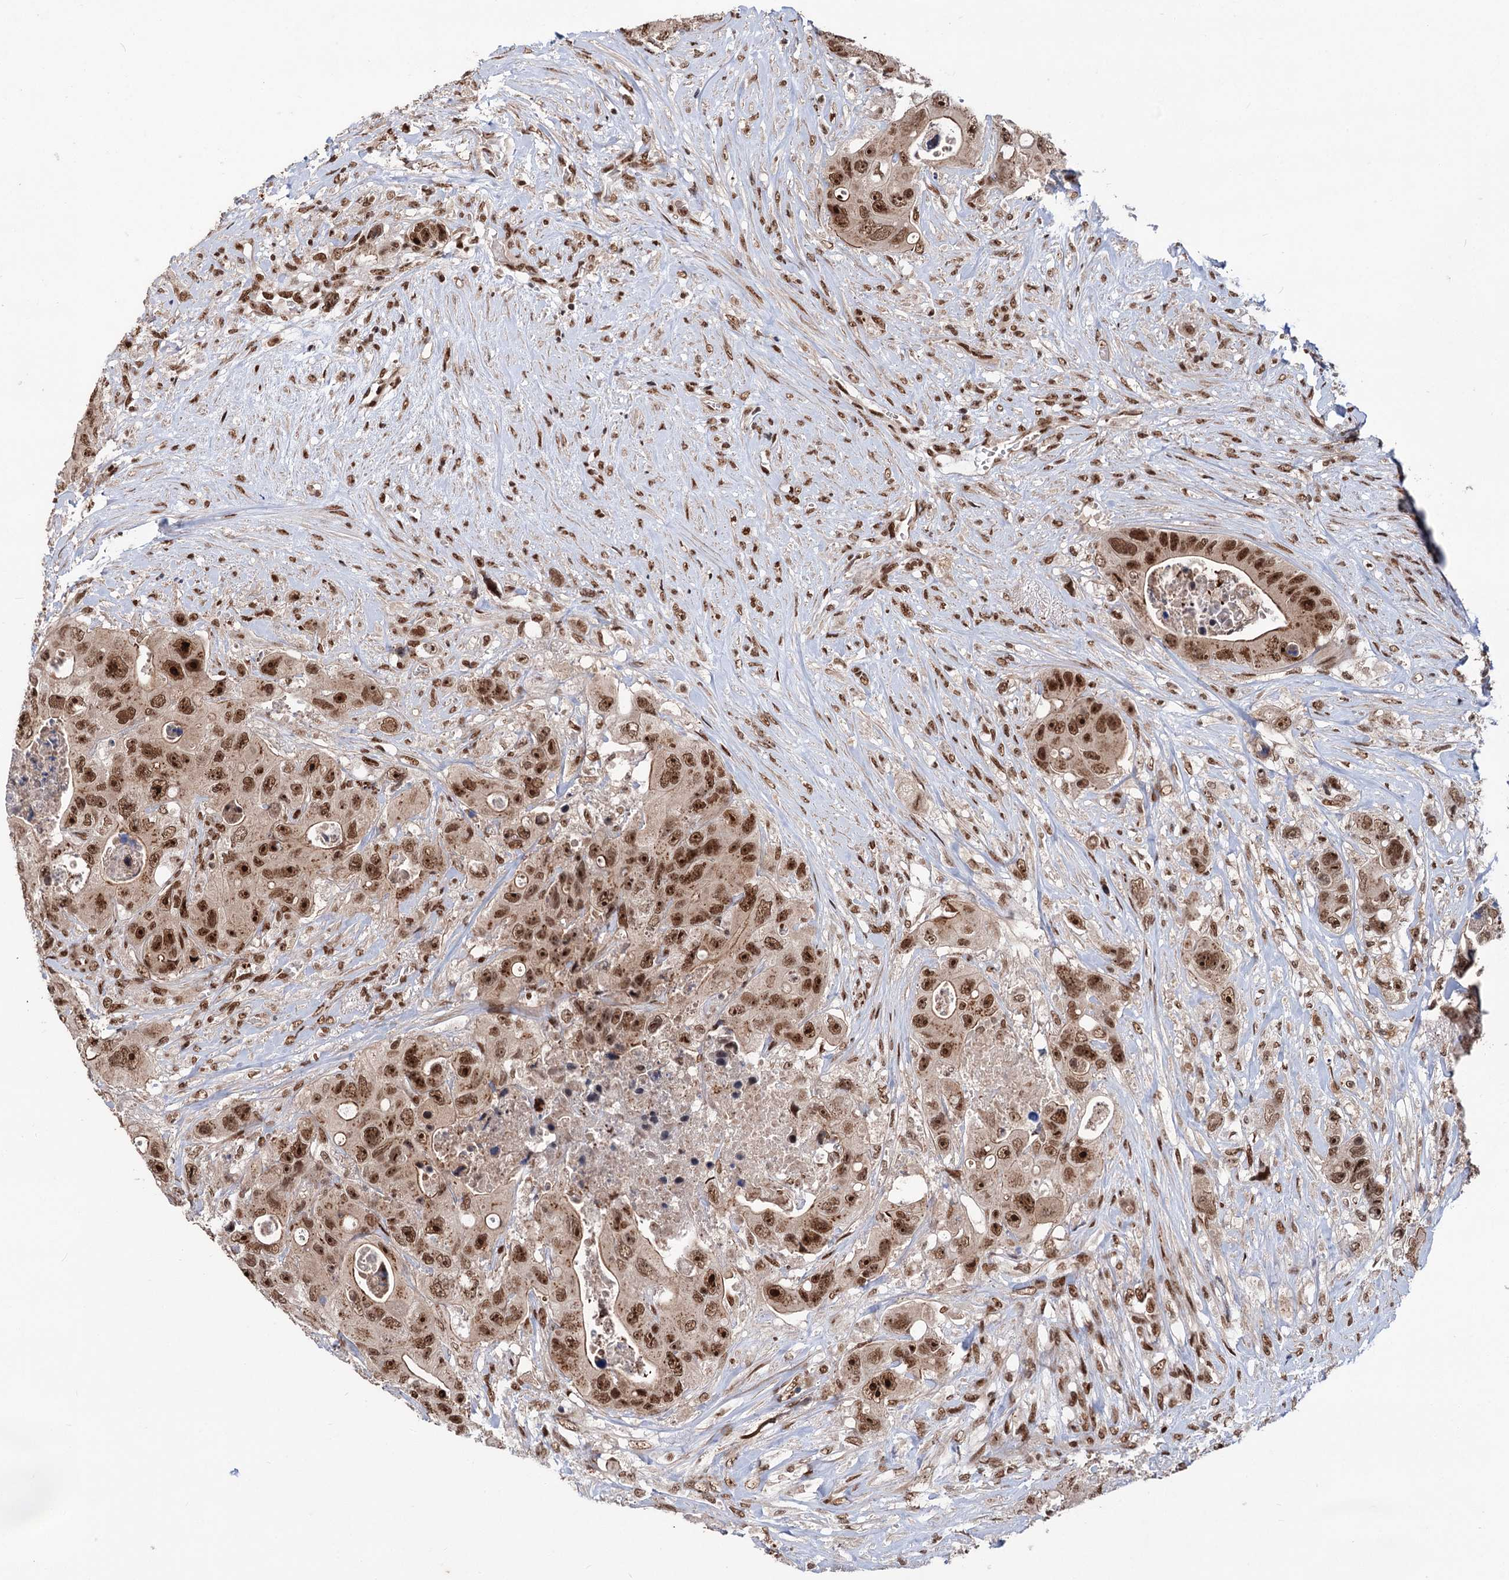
{"staining": {"intensity": "strong", "quantity": ">75%", "location": "cytoplasmic/membranous,nuclear"}, "tissue": "colorectal cancer", "cell_type": "Tumor cells", "image_type": "cancer", "snomed": [{"axis": "morphology", "description": "Adenocarcinoma, NOS"}, {"axis": "topography", "description": "Colon"}], "caption": "This is a photomicrograph of immunohistochemistry staining of colorectal cancer, which shows strong positivity in the cytoplasmic/membranous and nuclear of tumor cells.", "gene": "MAML1", "patient": {"sex": "female", "age": 46}}